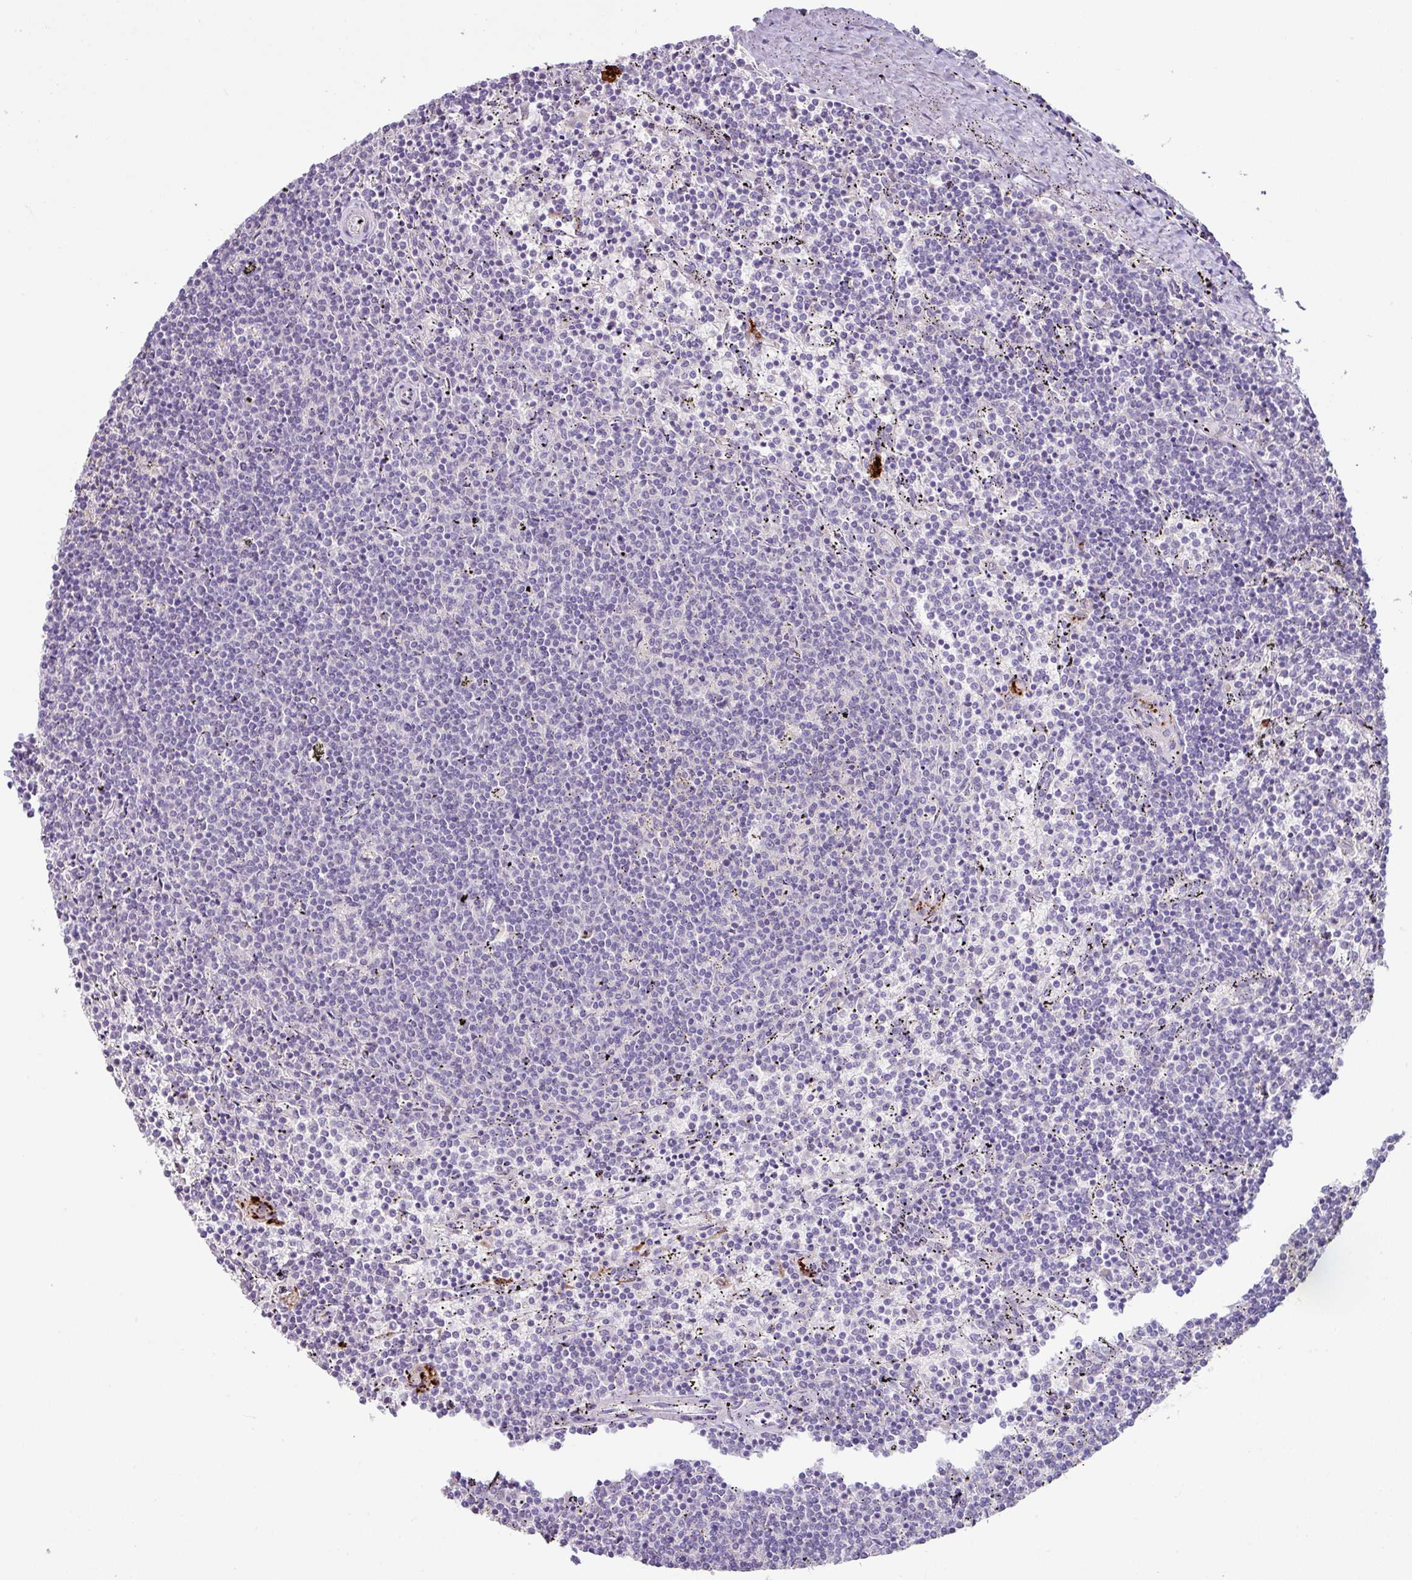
{"staining": {"intensity": "negative", "quantity": "none", "location": "none"}, "tissue": "lymphoma", "cell_type": "Tumor cells", "image_type": "cancer", "snomed": [{"axis": "morphology", "description": "Malignant lymphoma, non-Hodgkin's type, Low grade"}, {"axis": "topography", "description": "Spleen"}], "caption": "Tumor cells show no significant staining in lymphoma.", "gene": "PLEKHH3", "patient": {"sex": "female", "age": 50}}